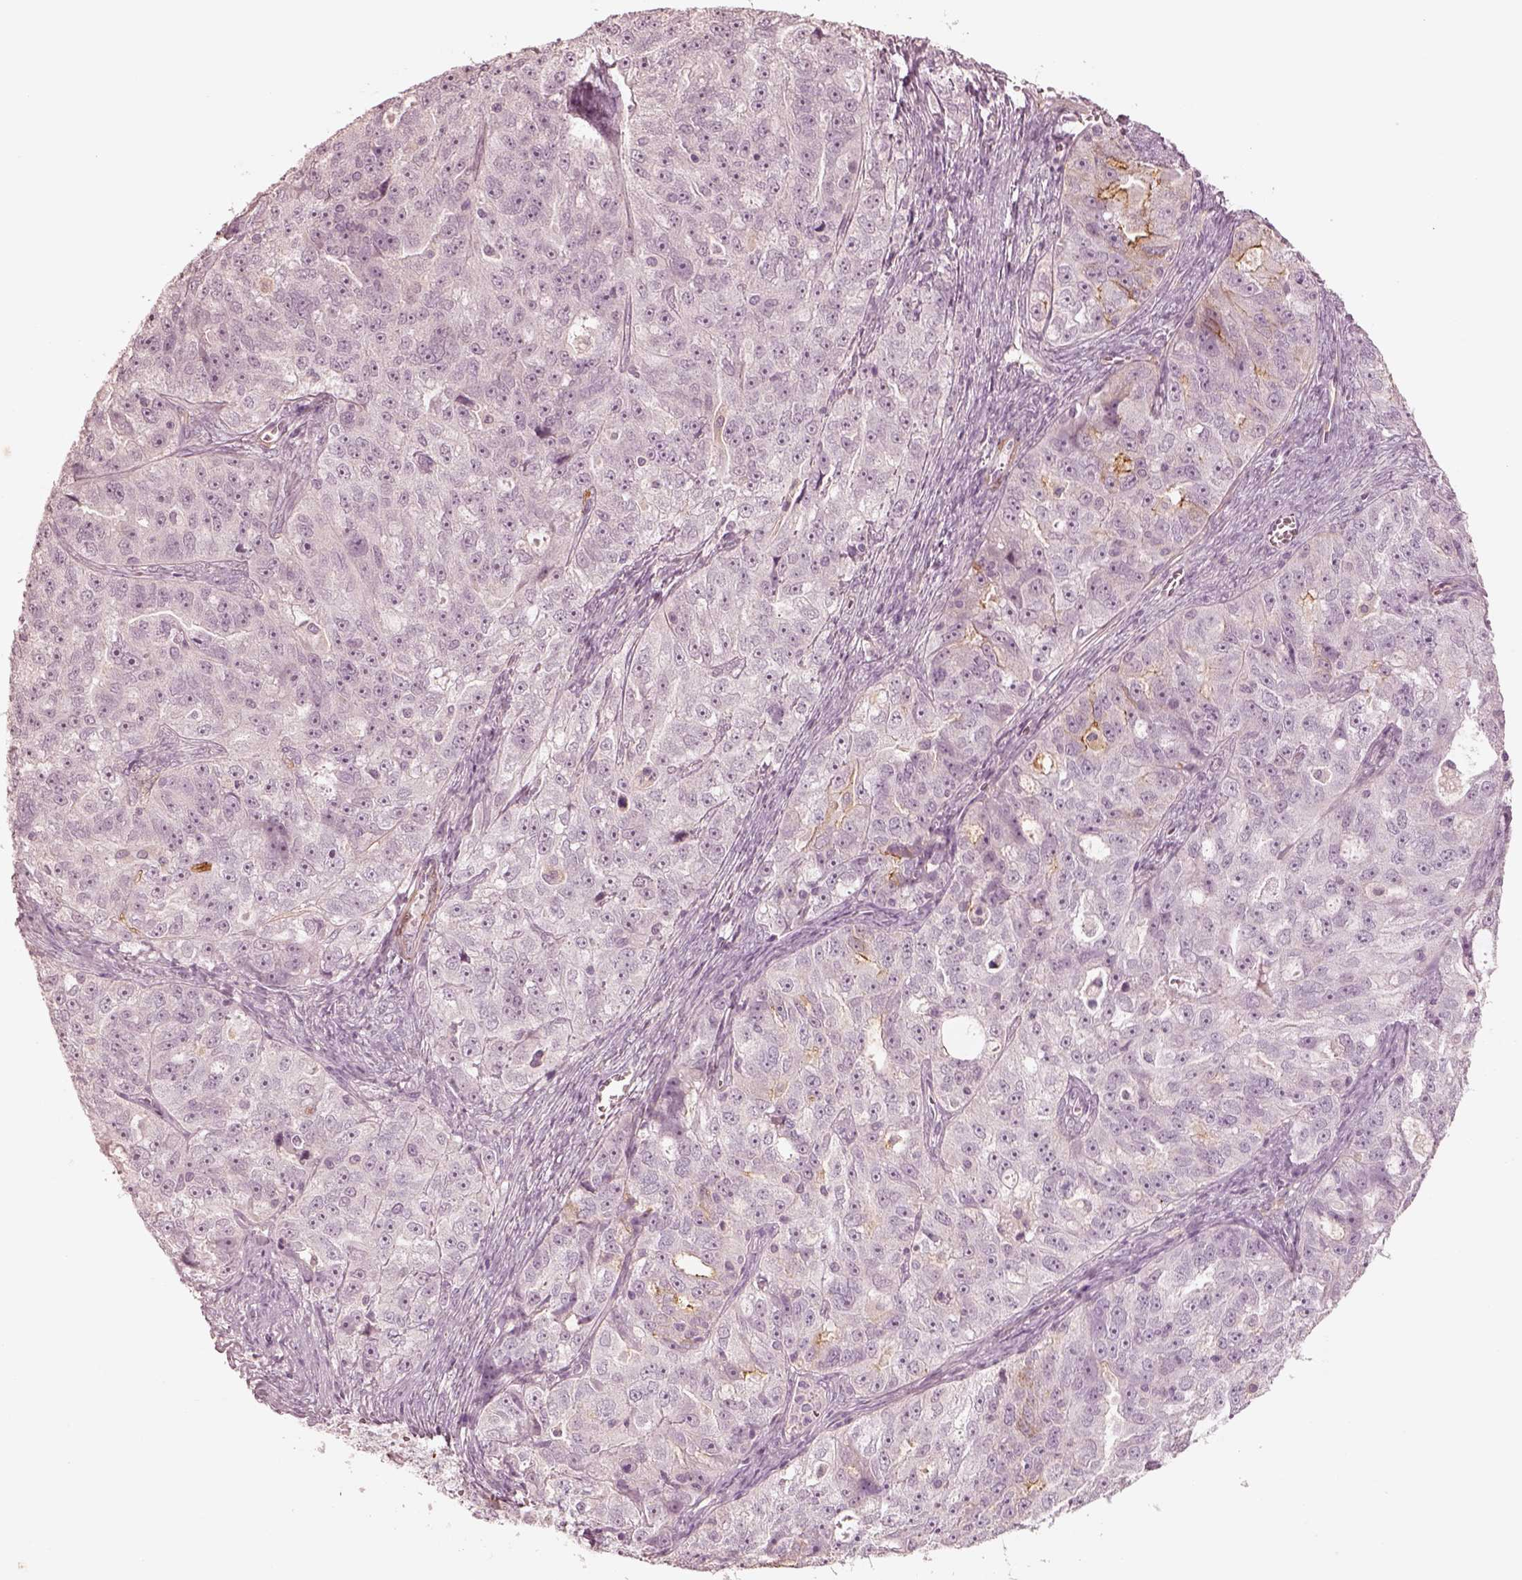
{"staining": {"intensity": "negative", "quantity": "none", "location": "none"}, "tissue": "ovarian cancer", "cell_type": "Tumor cells", "image_type": "cancer", "snomed": [{"axis": "morphology", "description": "Cystadenocarcinoma, serous, NOS"}, {"axis": "topography", "description": "Ovary"}], "caption": "Immunohistochemical staining of ovarian serous cystadenocarcinoma displays no significant expression in tumor cells. (DAB IHC visualized using brightfield microscopy, high magnification).", "gene": "DNAAF9", "patient": {"sex": "female", "age": 51}}